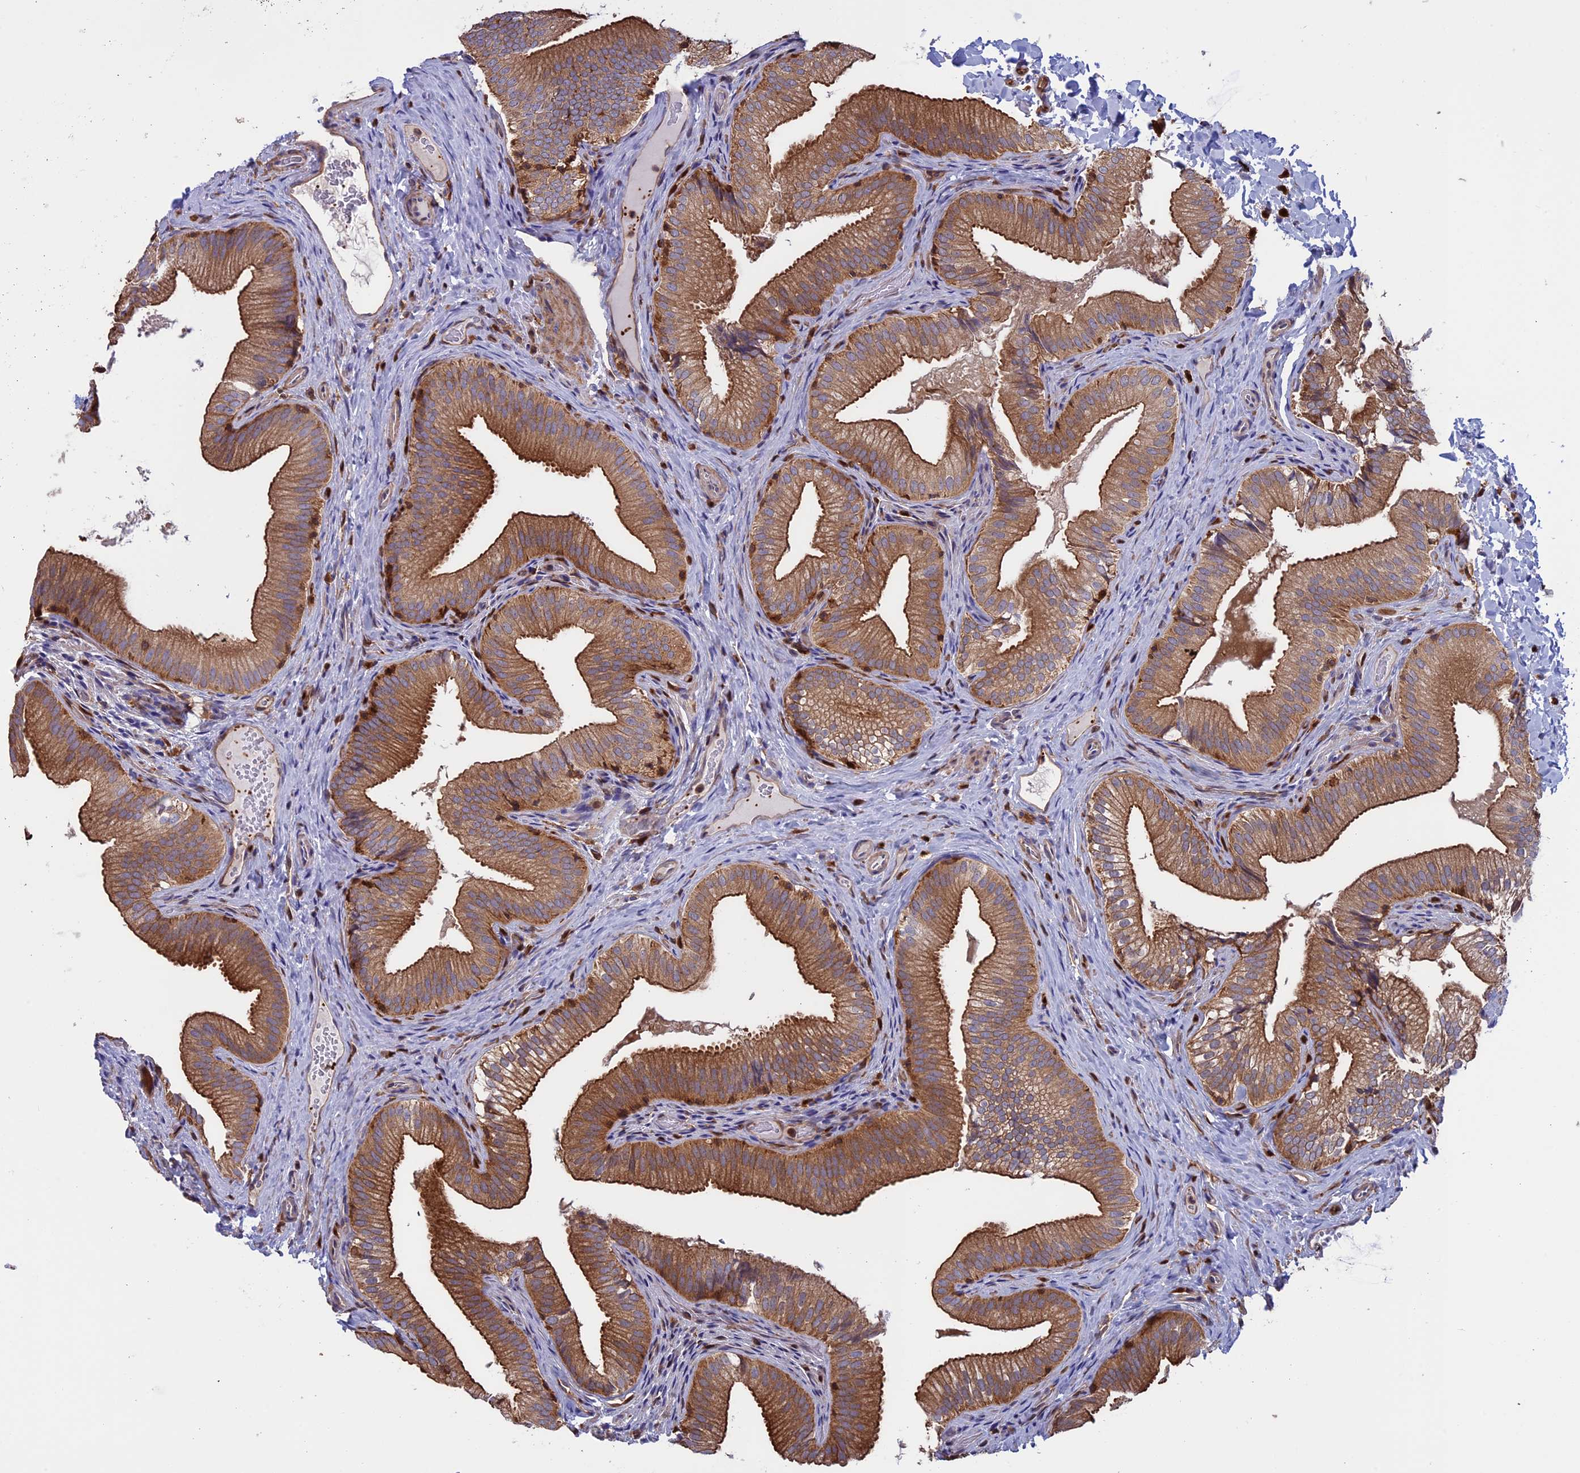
{"staining": {"intensity": "moderate", "quantity": ">75%", "location": "cytoplasmic/membranous"}, "tissue": "gallbladder", "cell_type": "Glandular cells", "image_type": "normal", "snomed": [{"axis": "morphology", "description": "Normal tissue, NOS"}, {"axis": "topography", "description": "Gallbladder"}], "caption": "Protein staining exhibits moderate cytoplasmic/membranous positivity in approximately >75% of glandular cells in benign gallbladder.", "gene": "ARHGAP18", "patient": {"sex": "female", "age": 30}}